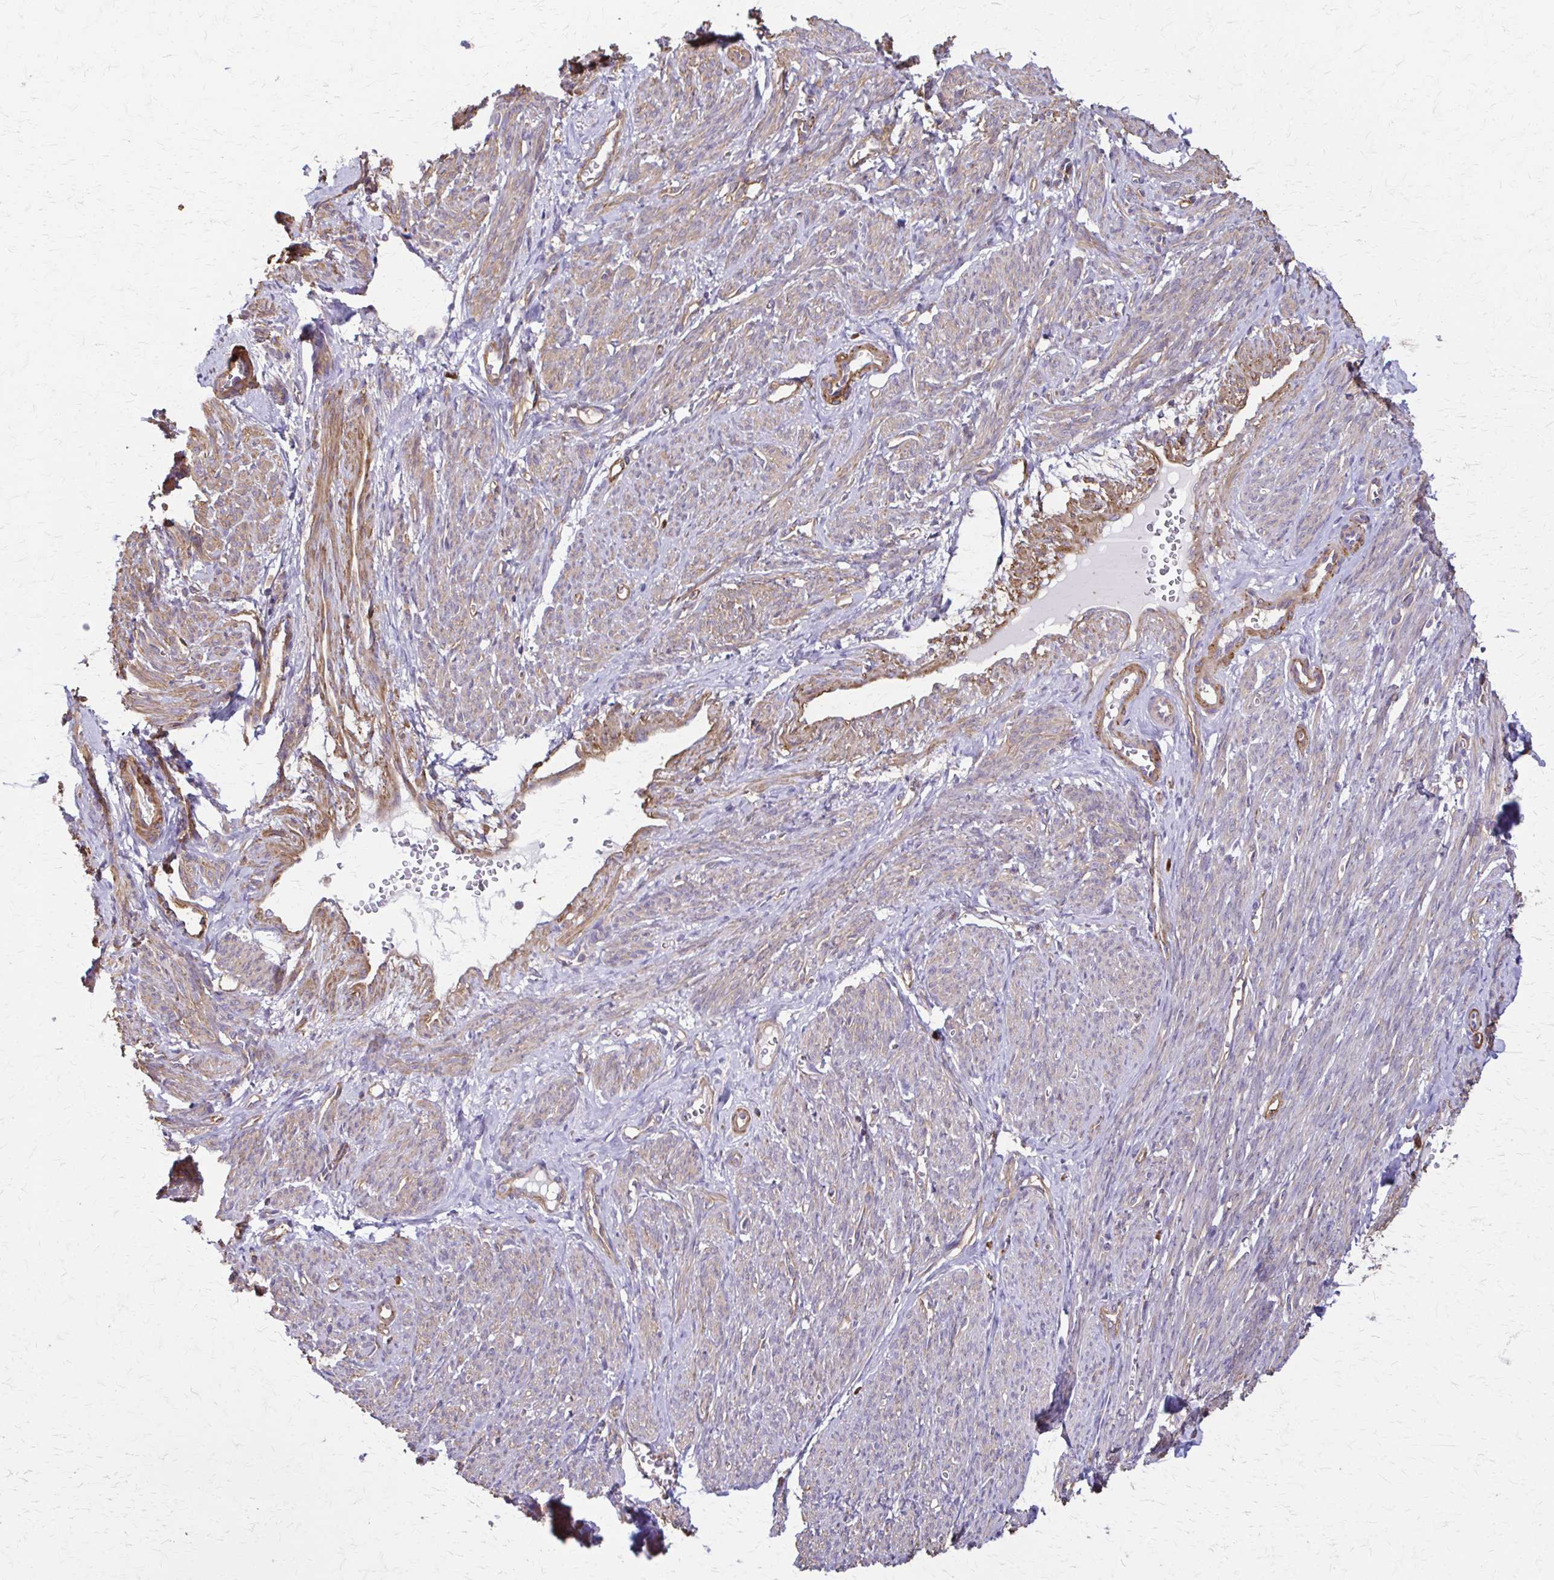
{"staining": {"intensity": "weak", "quantity": ">75%", "location": "cytoplasmic/membranous"}, "tissue": "smooth muscle", "cell_type": "Smooth muscle cells", "image_type": "normal", "snomed": [{"axis": "morphology", "description": "Normal tissue, NOS"}, {"axis": "topography", "description": "Smooth muscle"}], "caption": "Normal smooth muscle was stained to show a protein in brown. There is low levels of weak cytoplasmic/membranous staining in about >75% of smooth muscle cells. The protein is shown in brown color, while the nuclei are stained blue.", "gene": "DSP", "patient": {"sex": "female", "age": 65}}